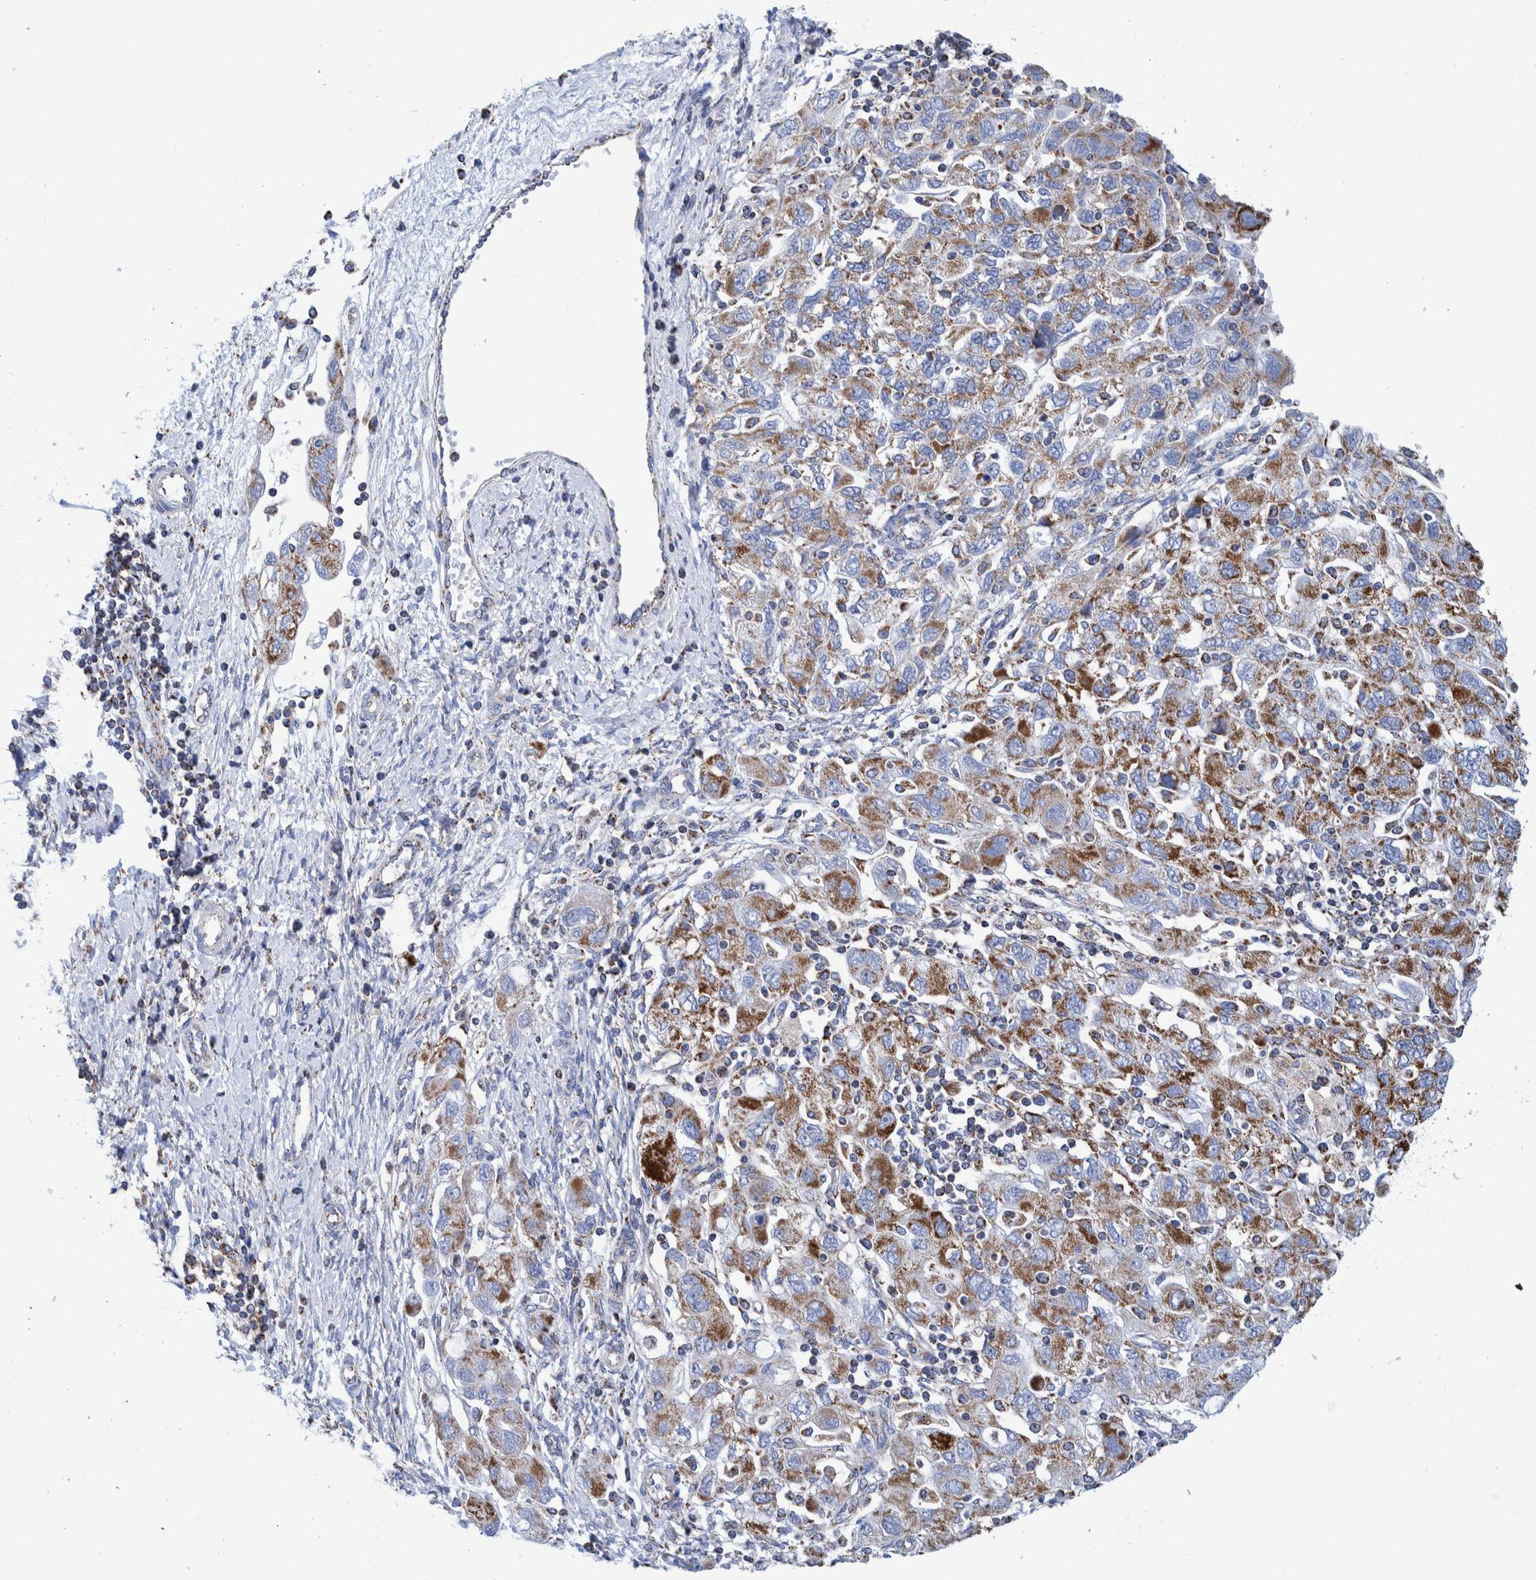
{"staining": {"intensity": "moderate", "quantity": ">75%", "location": "cytoplasmic/membranous"}, "tissue": "ovarian cancer", "cell_type": "Tumor cells", "image_type": "cancer", "snomed": [{"axis": "morphology", "description": "Carcinoma, NOS"}, {"axis": "morphology", "description": "Cystadenocarcinoma, serous, NOS"}, {"axis": "topography", "description": "Ovary"}], "caption": "Immunohistochemical staining of human ovarian cancer (carcinoma) shows moderate cytoplasmic/membranous protein staining in approximately >75% of tumor cells. (DAB = brown stain, brightfield microscopy at high magnification).", "gene": "DECR1", "patient": {"sex": "female", "age": 69}}